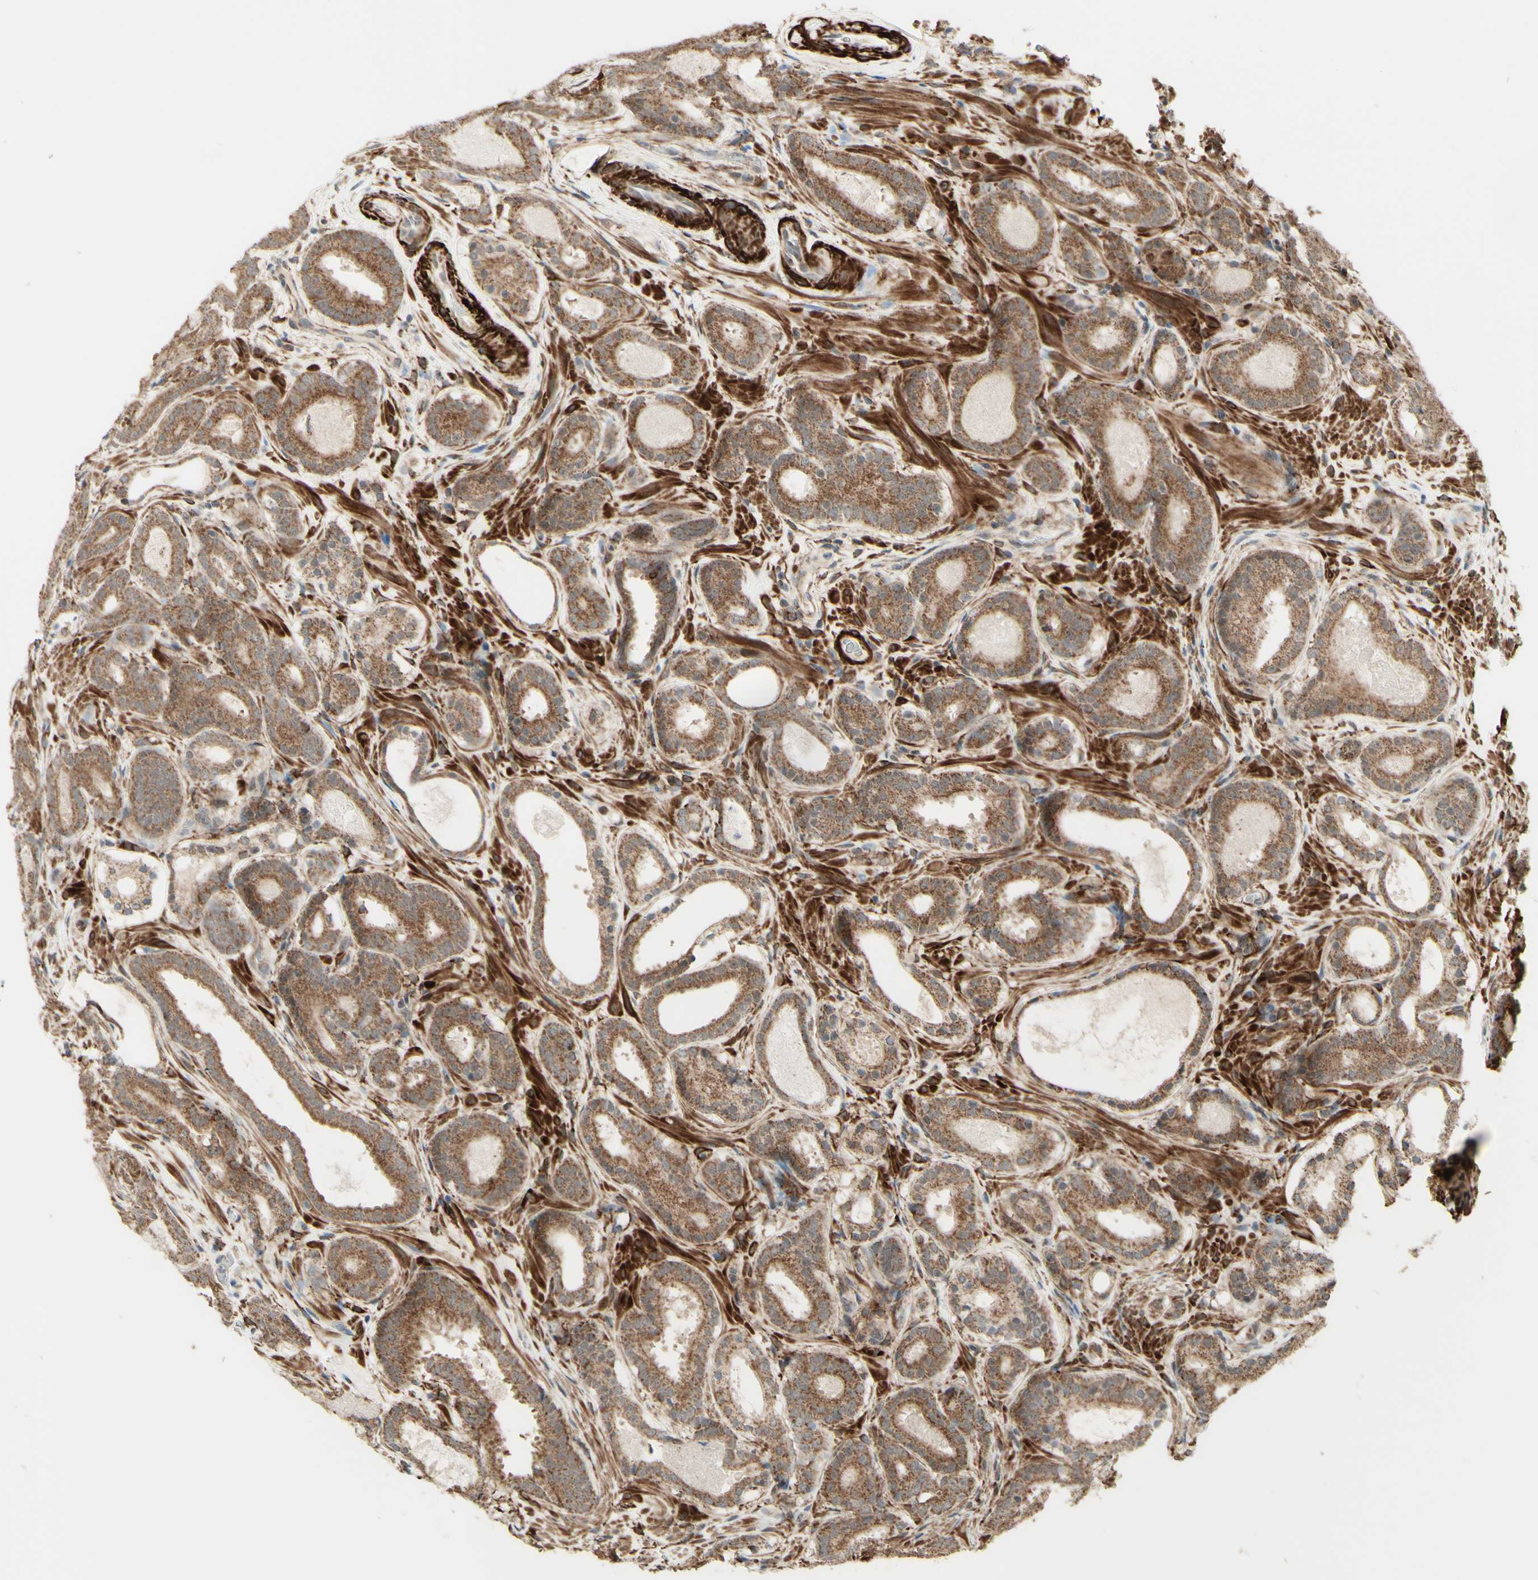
{"staining": {"intensity": "moderate", "quantity": ">75%", "location": "cytoplasmic/membranous"}, "tissue": "prostate cancer", "cell_type": "Tumor cells", "image_type": "cancer", "snomed": [{"axis": "morphology", "description": "Adenocarcinoma, Low grade"}, {"axis": "topography", "description": "Prostate"}], "caption": "Adenocarcinoma (low-grade) (prostate) stained for a protein exhibits moderate cytoplasmic/membranous positivity in tumor cells. The staining was performed using DAB to visualize the protein expression in brown, while the nuclei were stained in blue with hematoxylin (Magnification: 20x).", "gene": "DHRS3", "patient": {"sex": "male", "age": 69}}